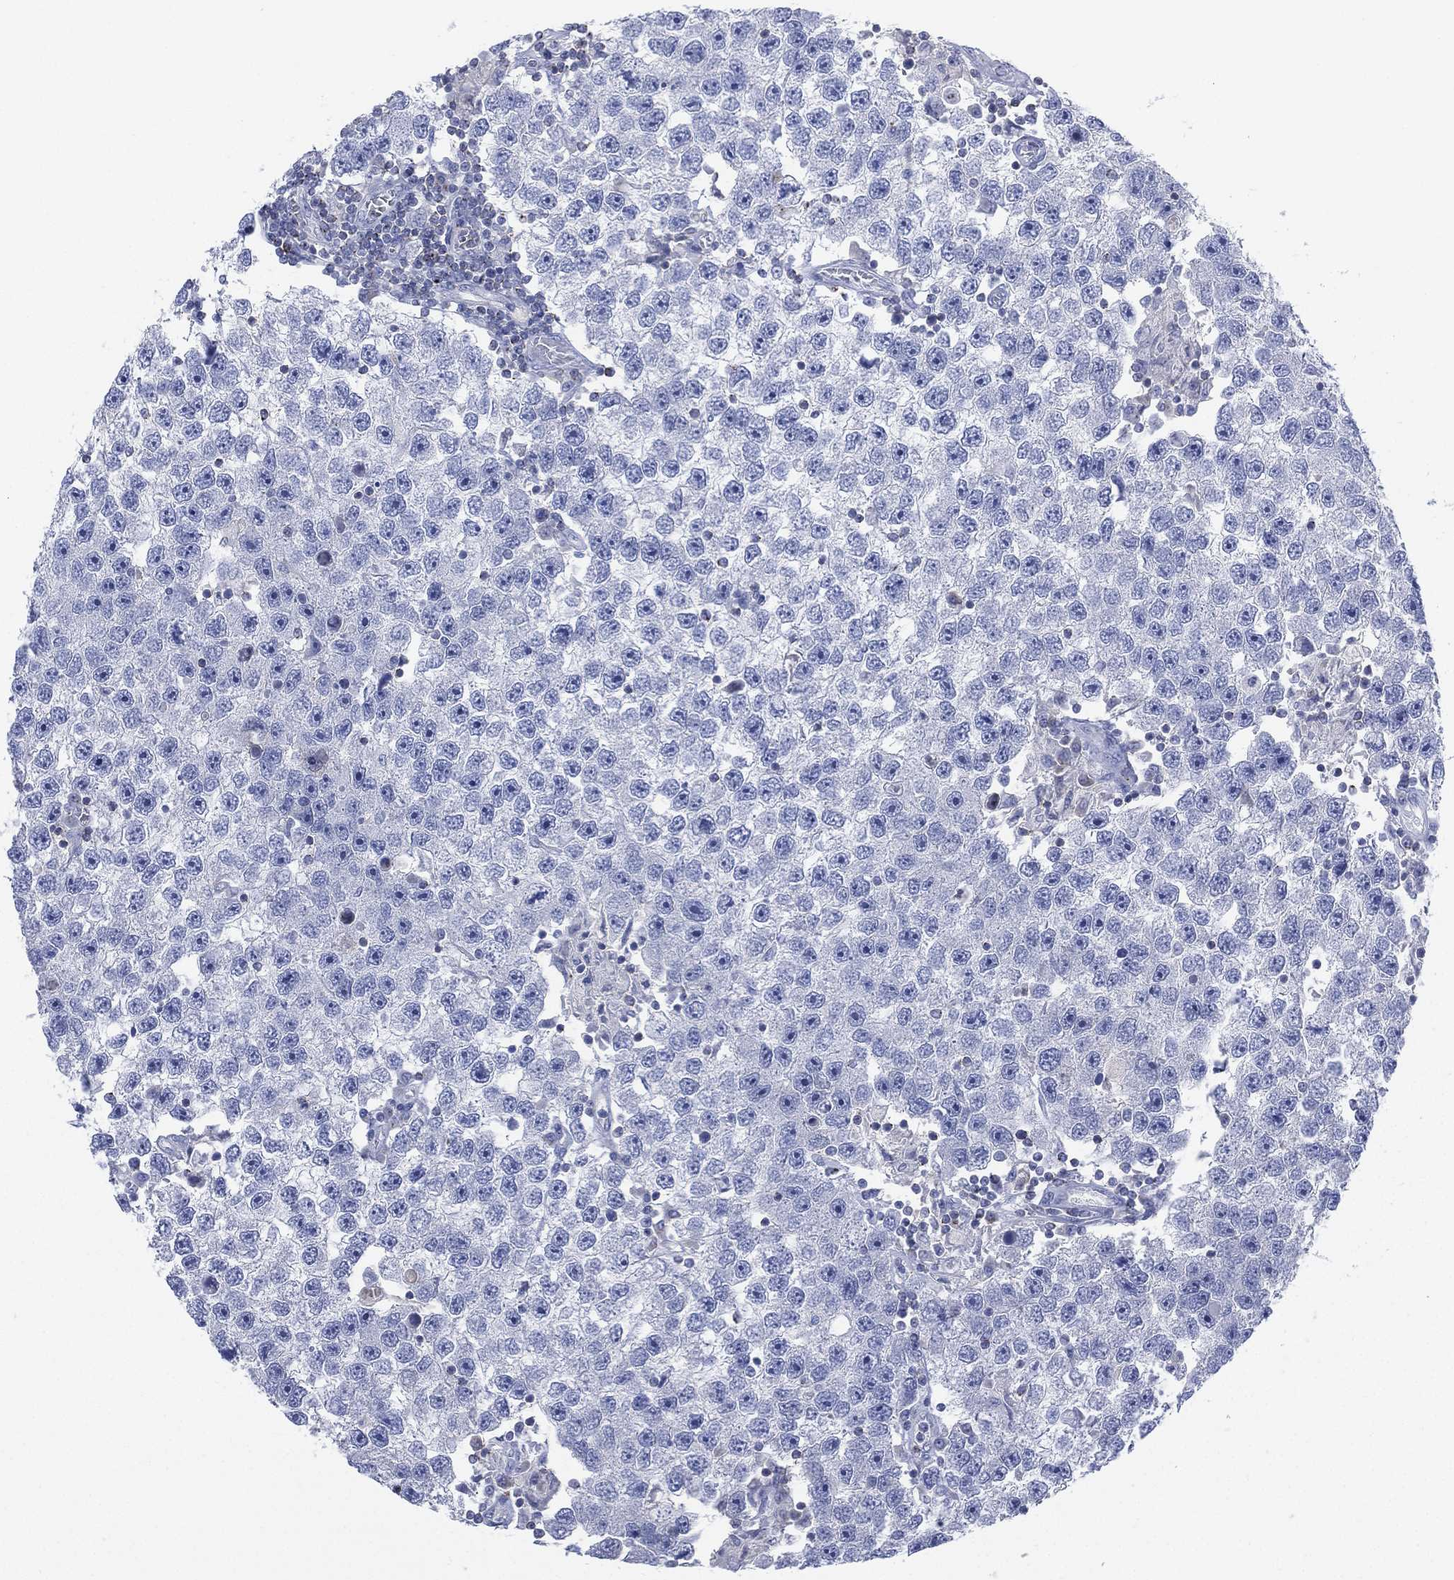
{"staining": {"intensity": "negative", "quantity": "none", "location": "none"}, "tissue": "testis cancer", "cell_type": "Tumor cells", "image_type": "cancer", "snomed": [{"axis": "morphology", "description": "Seminoma, NOS"}, {"axis": "topography", "description": "Testis"}], "caption": "DAB (3,3'-diaminobenzidine) immunohistochemical staining of human testis cancer (seminoma) exhibits no significant positivity in tumor cells.", "gene": "SEPTIN1", "patient": {"sex": "male", "age": 26}}